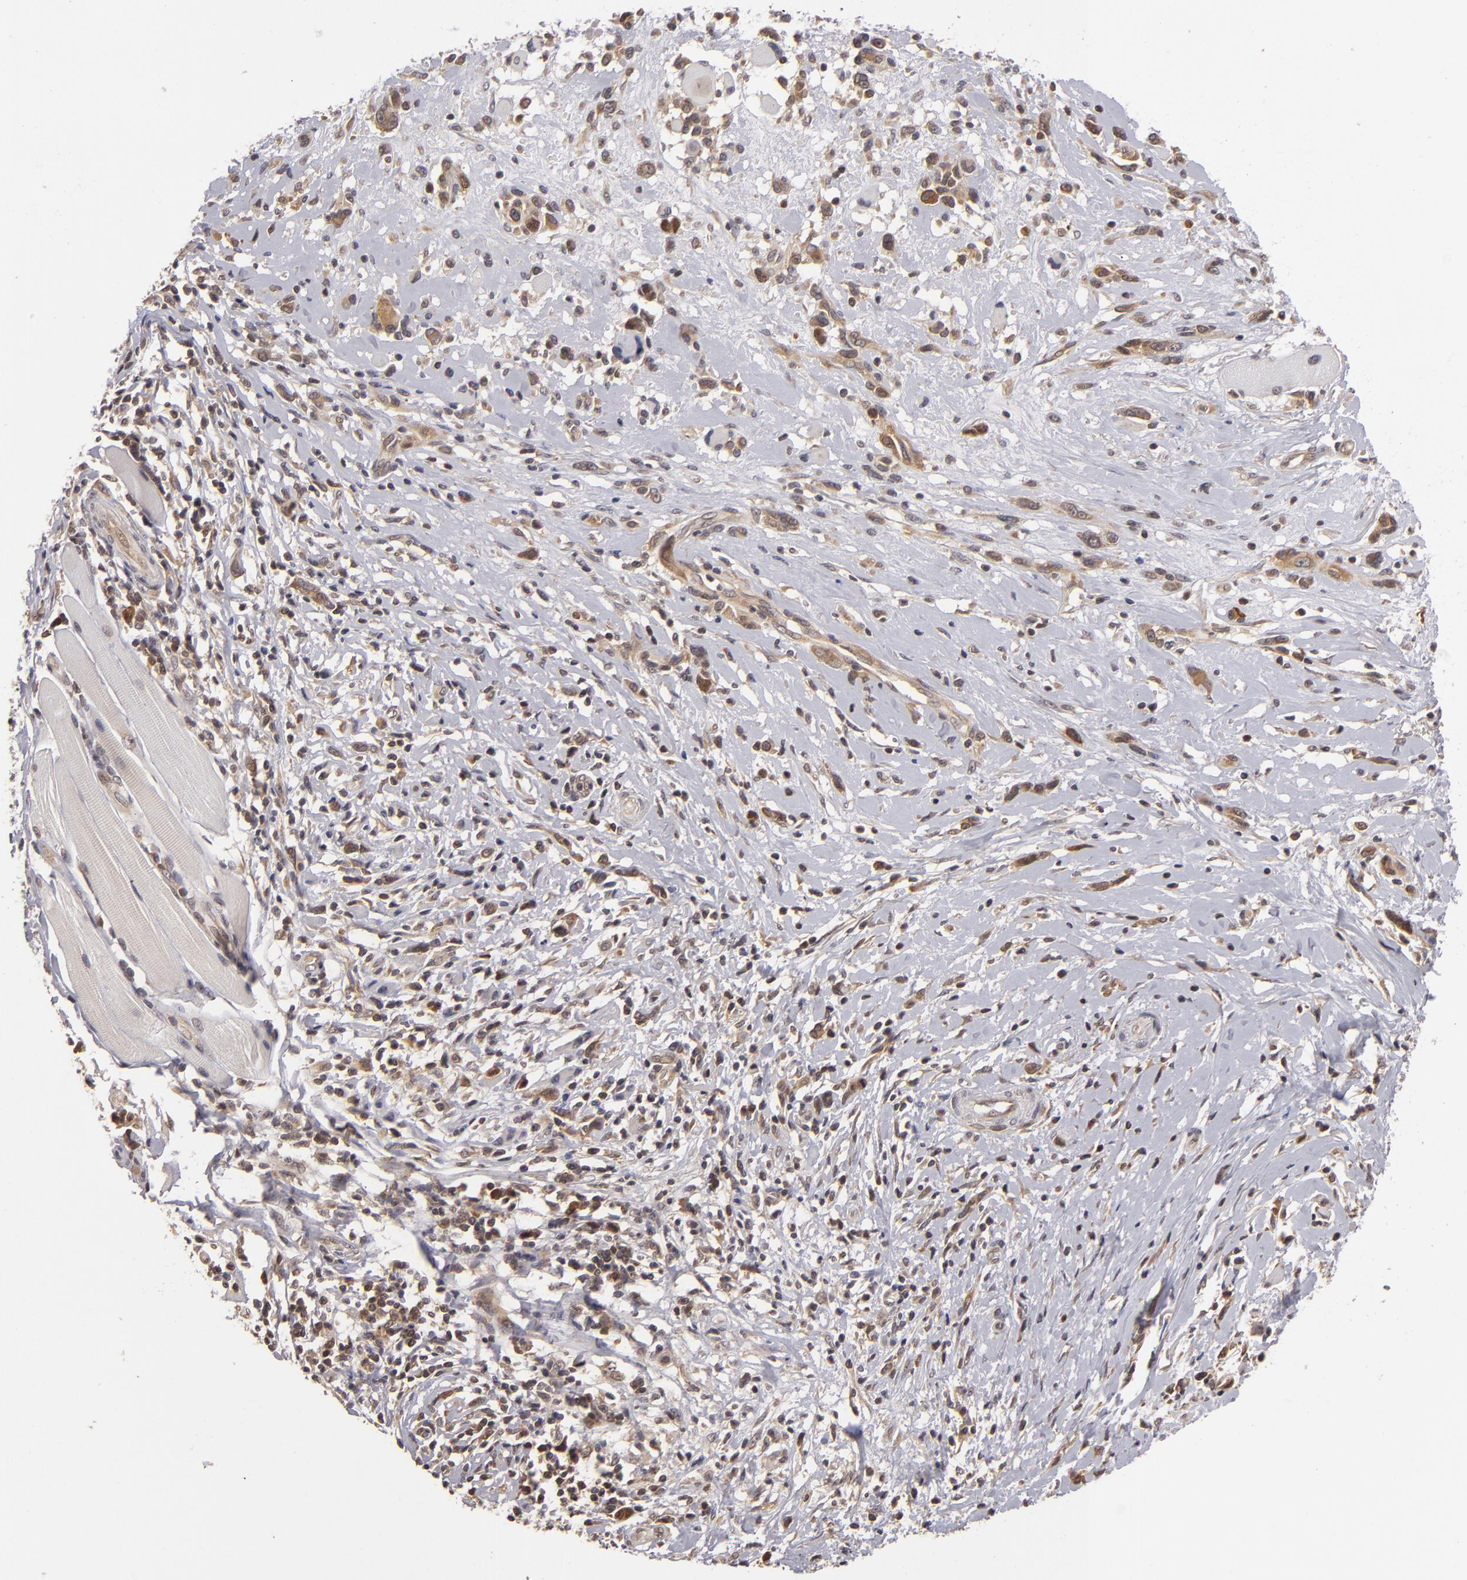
{"staining": {"intensity": "moderate", "quantity": "25%-75%", "location": "cytoplasmic/membranous"}, "tissue": "melanoma", "cell_type": "Tumor cells", "image_type": "cancer", "snomed": [{"axis": "morphology", "description": "Malignant melanoma, NOS"}, {"axis": "topography", "description": "Skin"}], "caption": "Immunohistochemistry photomicrograph of neoplastic tissue: human melanoma stained using IHC exhibits medium levels of moderate protein expression localized specifically in the cytoplasmic/membranous of tumor cells, appearing as a cytoplasmic/membranous brown color.", "gene": "MAPK3", "patient": {"sex": "male", "age": 91}}